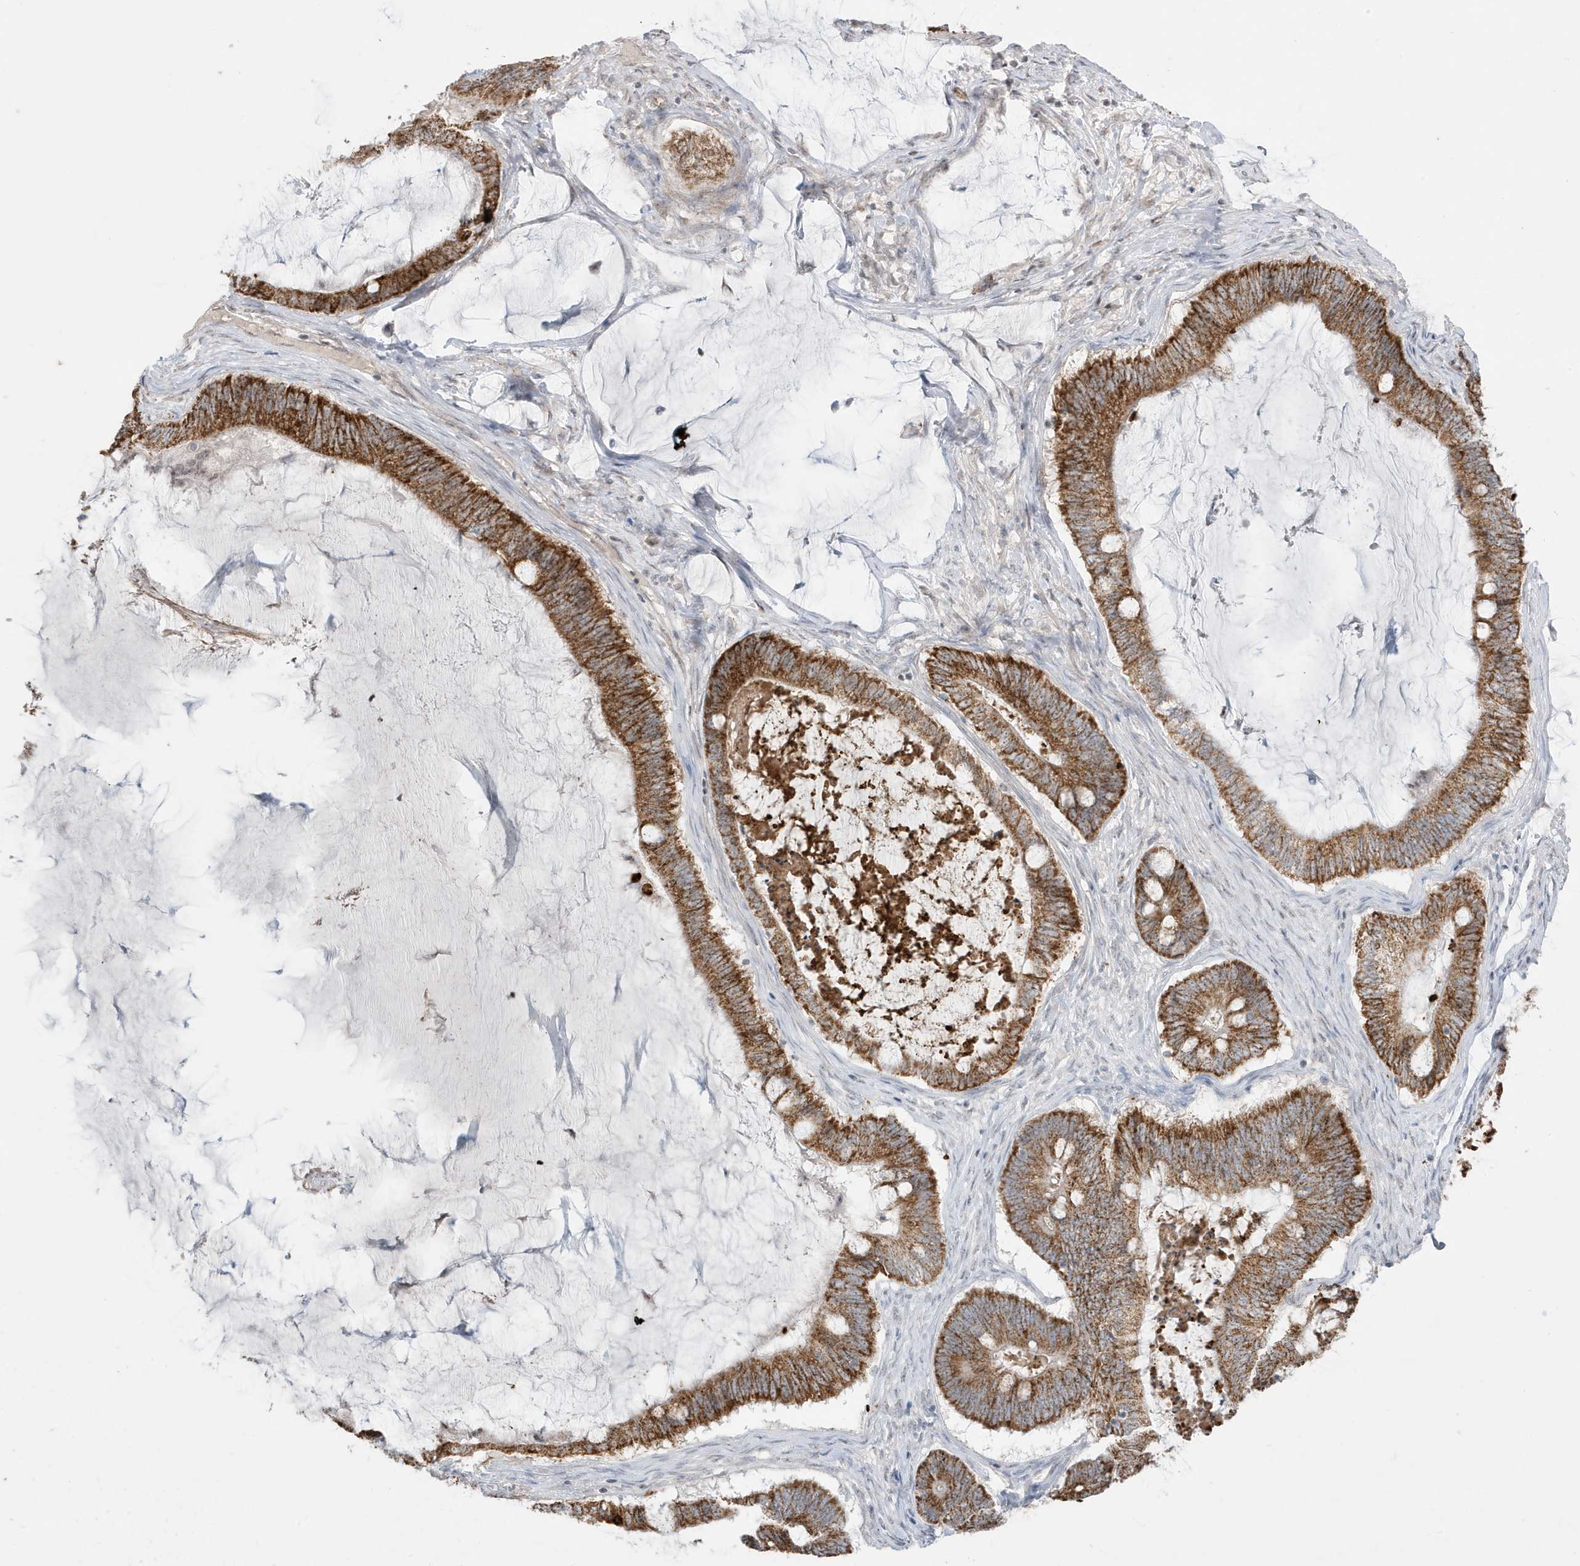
{"staining": {"intensity": "moderate", "quantity": ">75%", "location": "cytoplasmic/membranous"}, "tissue": "ovarian cancer", "cell_type": "Tumor cells", "image_type": "cancer", "snomed": [{"axis": "morphology", "description": "Cystadenocarcinoma, mucinous, NOS"}, {"axis": "topography", "description": "Ovary"}], "caption": "Protein staining of mucinous cystadenocarcinoma (ovarian) tissue demonstrates moderate cytoplasmic/membranous staining in approximately >75% of tumor cells.", "gene": "FNDC1", "patient": {"sex": "female", "age": 61}}